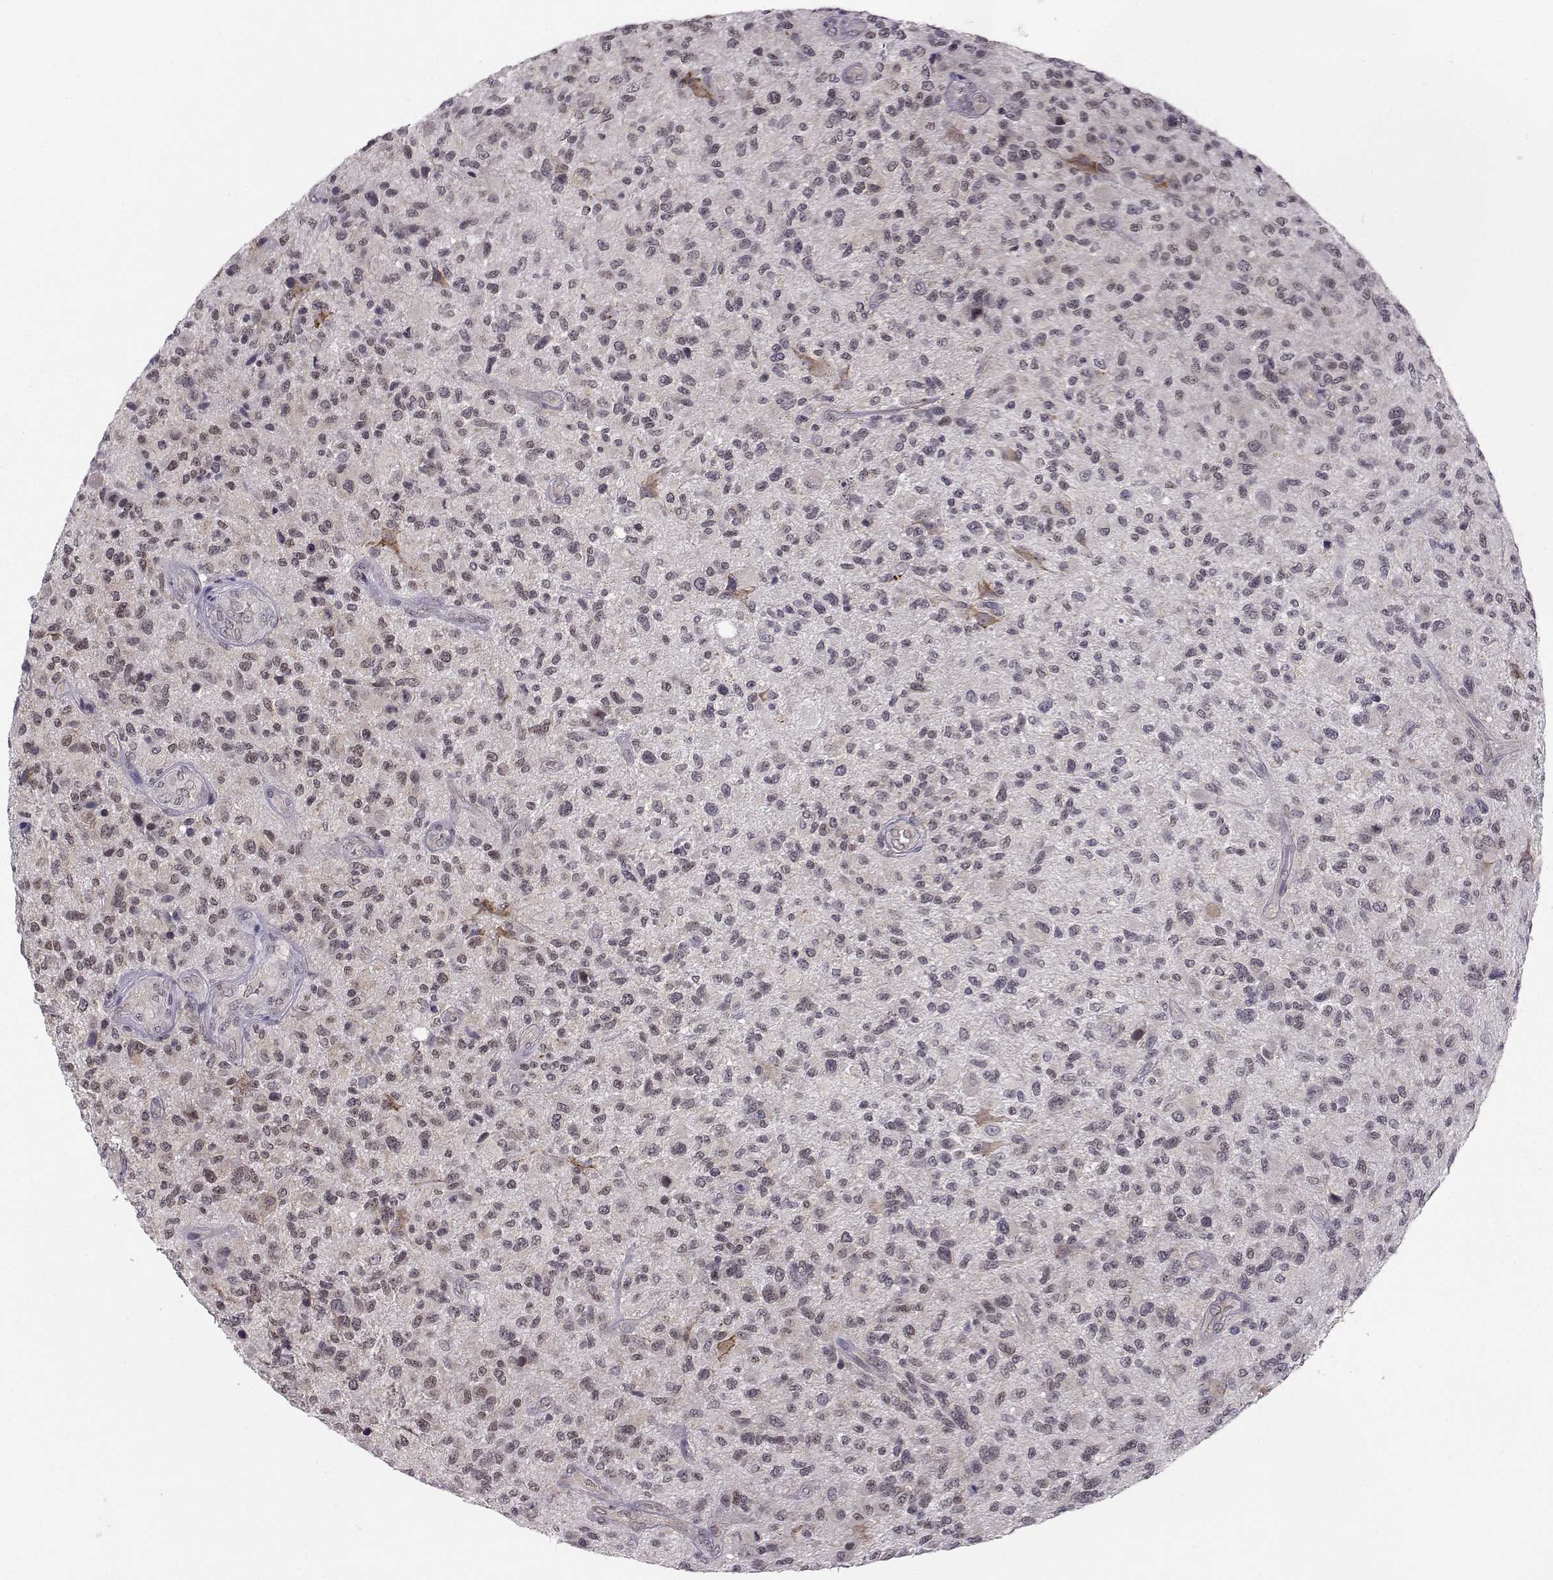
{"staining": {"intensity": "negative", "quantity": "none", "location": "none"}, "tissue": "glioma", "cell_type": "Tumor cells", "image_type": "cancer", "snomed": [{"axis": "morphology", "description": "Glioma, malignant, High grade"}, {"axis": "topography", "description": "Brain"}], "caption": "Tumor cells are negative for protein expression in human glioma. (DAB (3,3'-diaminobenzidine) IHC, high magnification).", "gene": "KIF13B", "patient": {"sex": "male", "age": 47}}